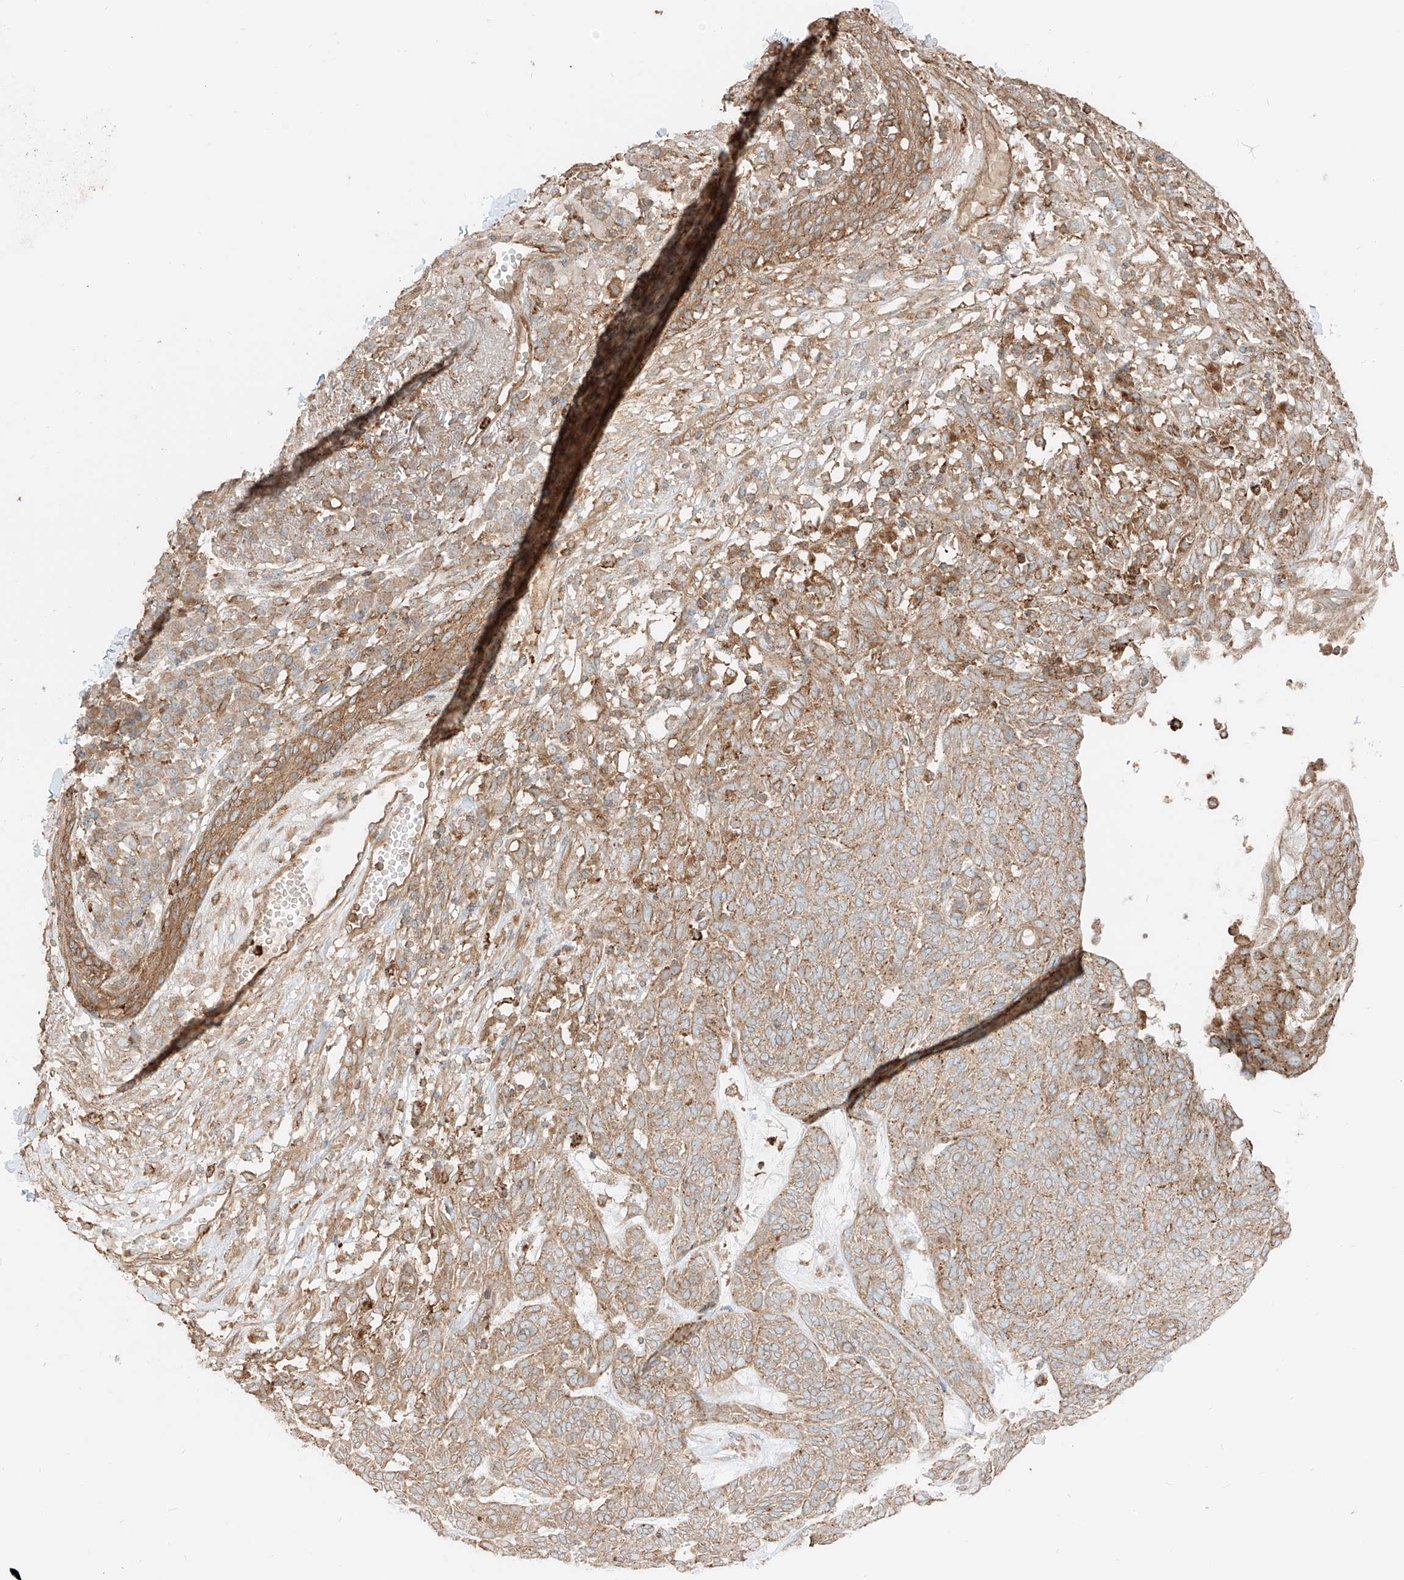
{"staining": {"intensity": "weak", "quantity": ">75%", "location": "cytoplasmic/membranous"}, "tissue": "skin cancer", "cell_type": "Tumor cells", "image_type": "cancer", "snomed": [{"axis": "morphology", "description": "Squamous cell carcinoma, NOS"}, {"axis": "topography", "description": "Skin"}], "caption": "Protein expression by immunohistochemistry (IHC) exhibits weak cytoplasmic/membranous staining in about >75% of tumor cells in squamous cell carcinoma (skin).", "gene": "CCDC115", "patient": {"sex": "female", "age": 90}}